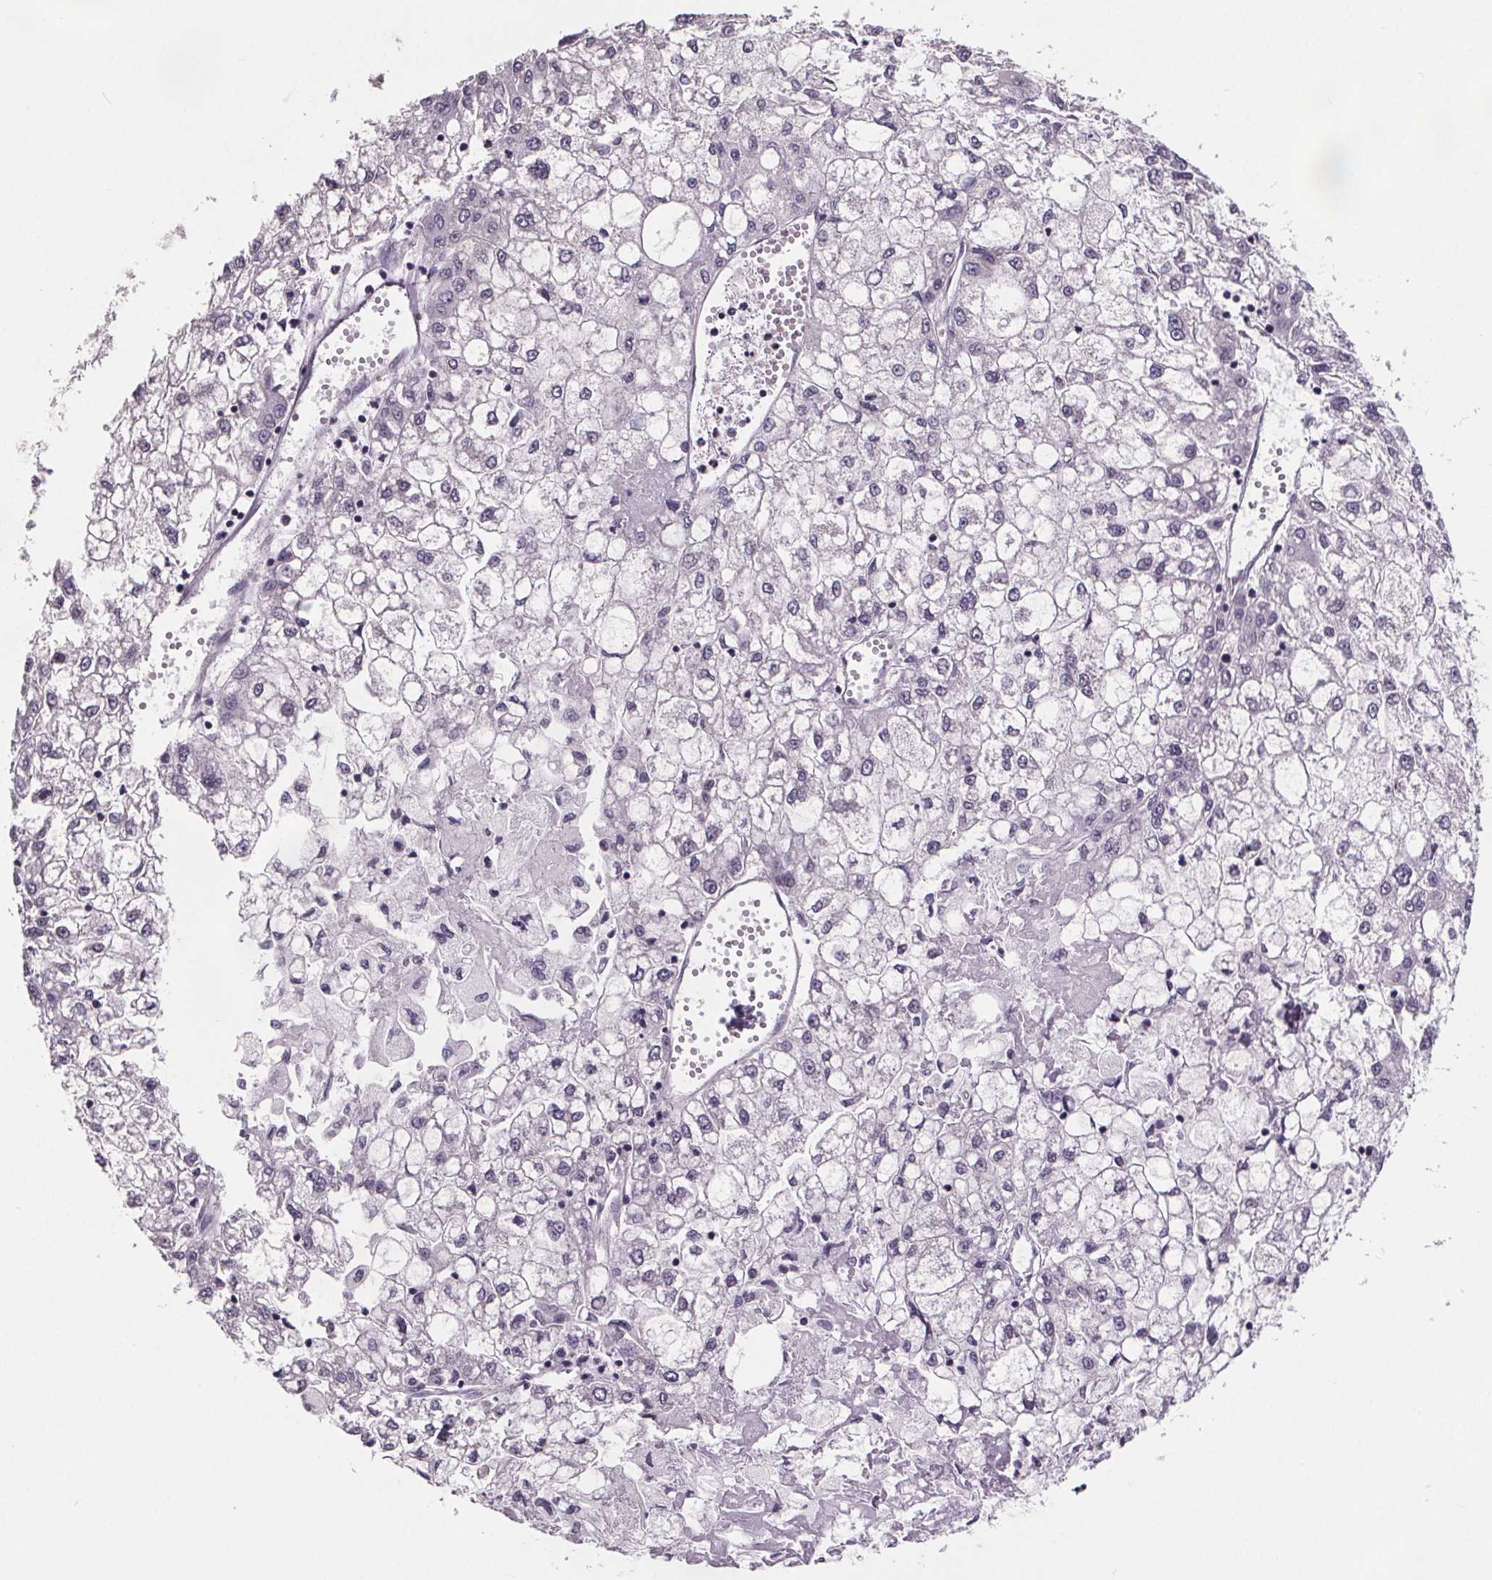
{"staining": {"intensity": "negative", "quantity": "none", "location": "none"}, "tissue": "liver cancer", "cell_type": "Tumor cells", "image_type": "cancer", "snomed": [{"axis": "morphology", "description": "Carcinoma, Hepatocellular, NOS"}, {"axis": "topography", "description": "Liver"}], "caption": "Tumor cells show no significant positivity in liver cancer.", "gene": "NKX6-1", "patient": {"sex": "male", "age": 40}}